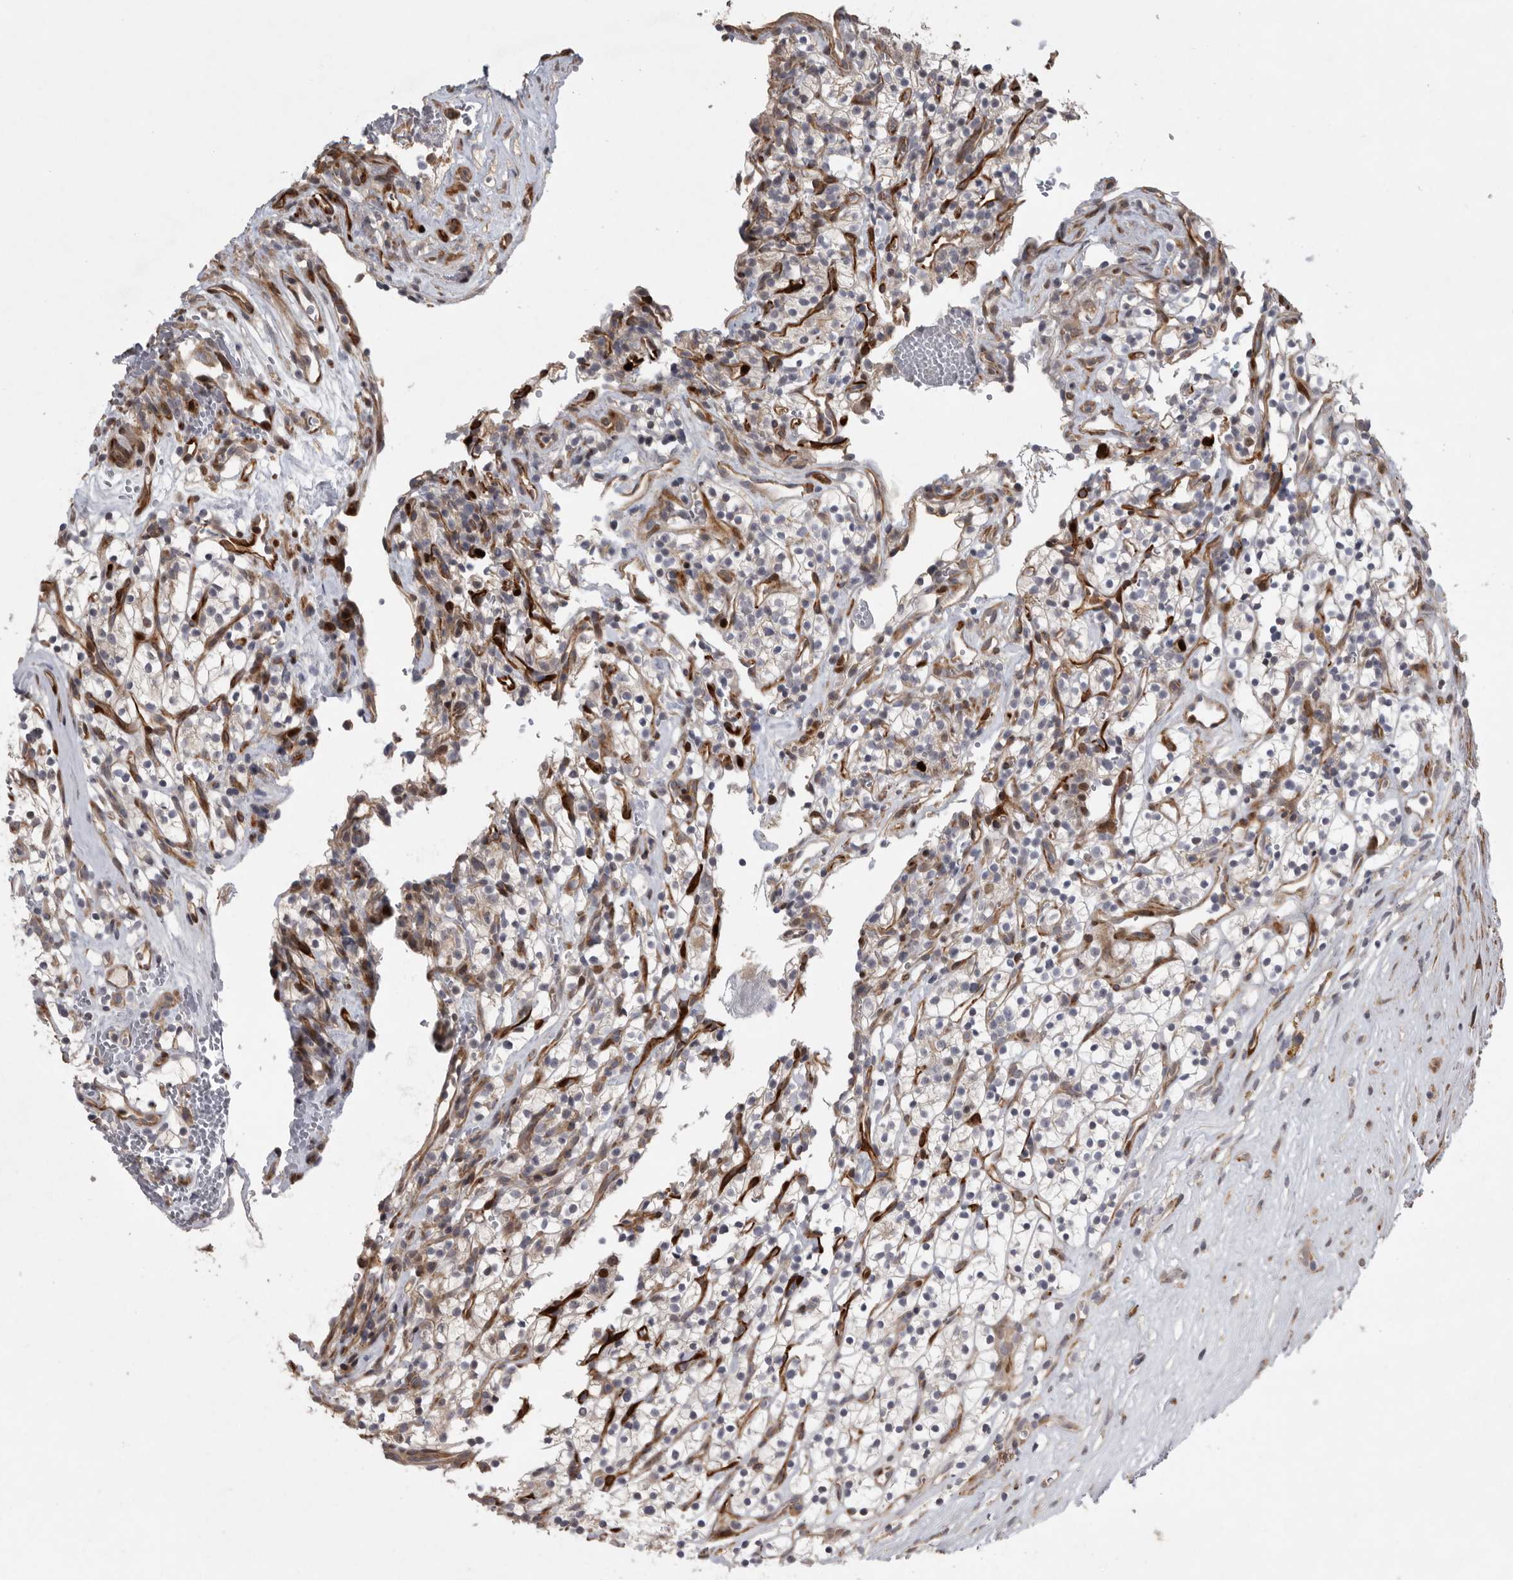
{"staining": {"intensity": "weak", "quantity": ">75%", "location": "cytoplasmic/membranous"}, "tissue": "renal cancer", "cell_type": "Tumor cells", "image_type": "cancer", "snomed": [{"axis": "morphology", "description": "Adenocarcinoma, NOS"}, {"axis": "topography", "description": "Kidney"}], "caption": "The histopathology image demonstrates immunohistochemical staining of renal cancer. There is weak cytoplasmic/membranous staining is identified in about >75% of tumor cells. The staining was performed using DAB, with brown indicating positive protein expression. Nuclei are stained blue with hematoxylin.", "gene": "MPDZ", "patient": {"sex": "female", "age": 57}}